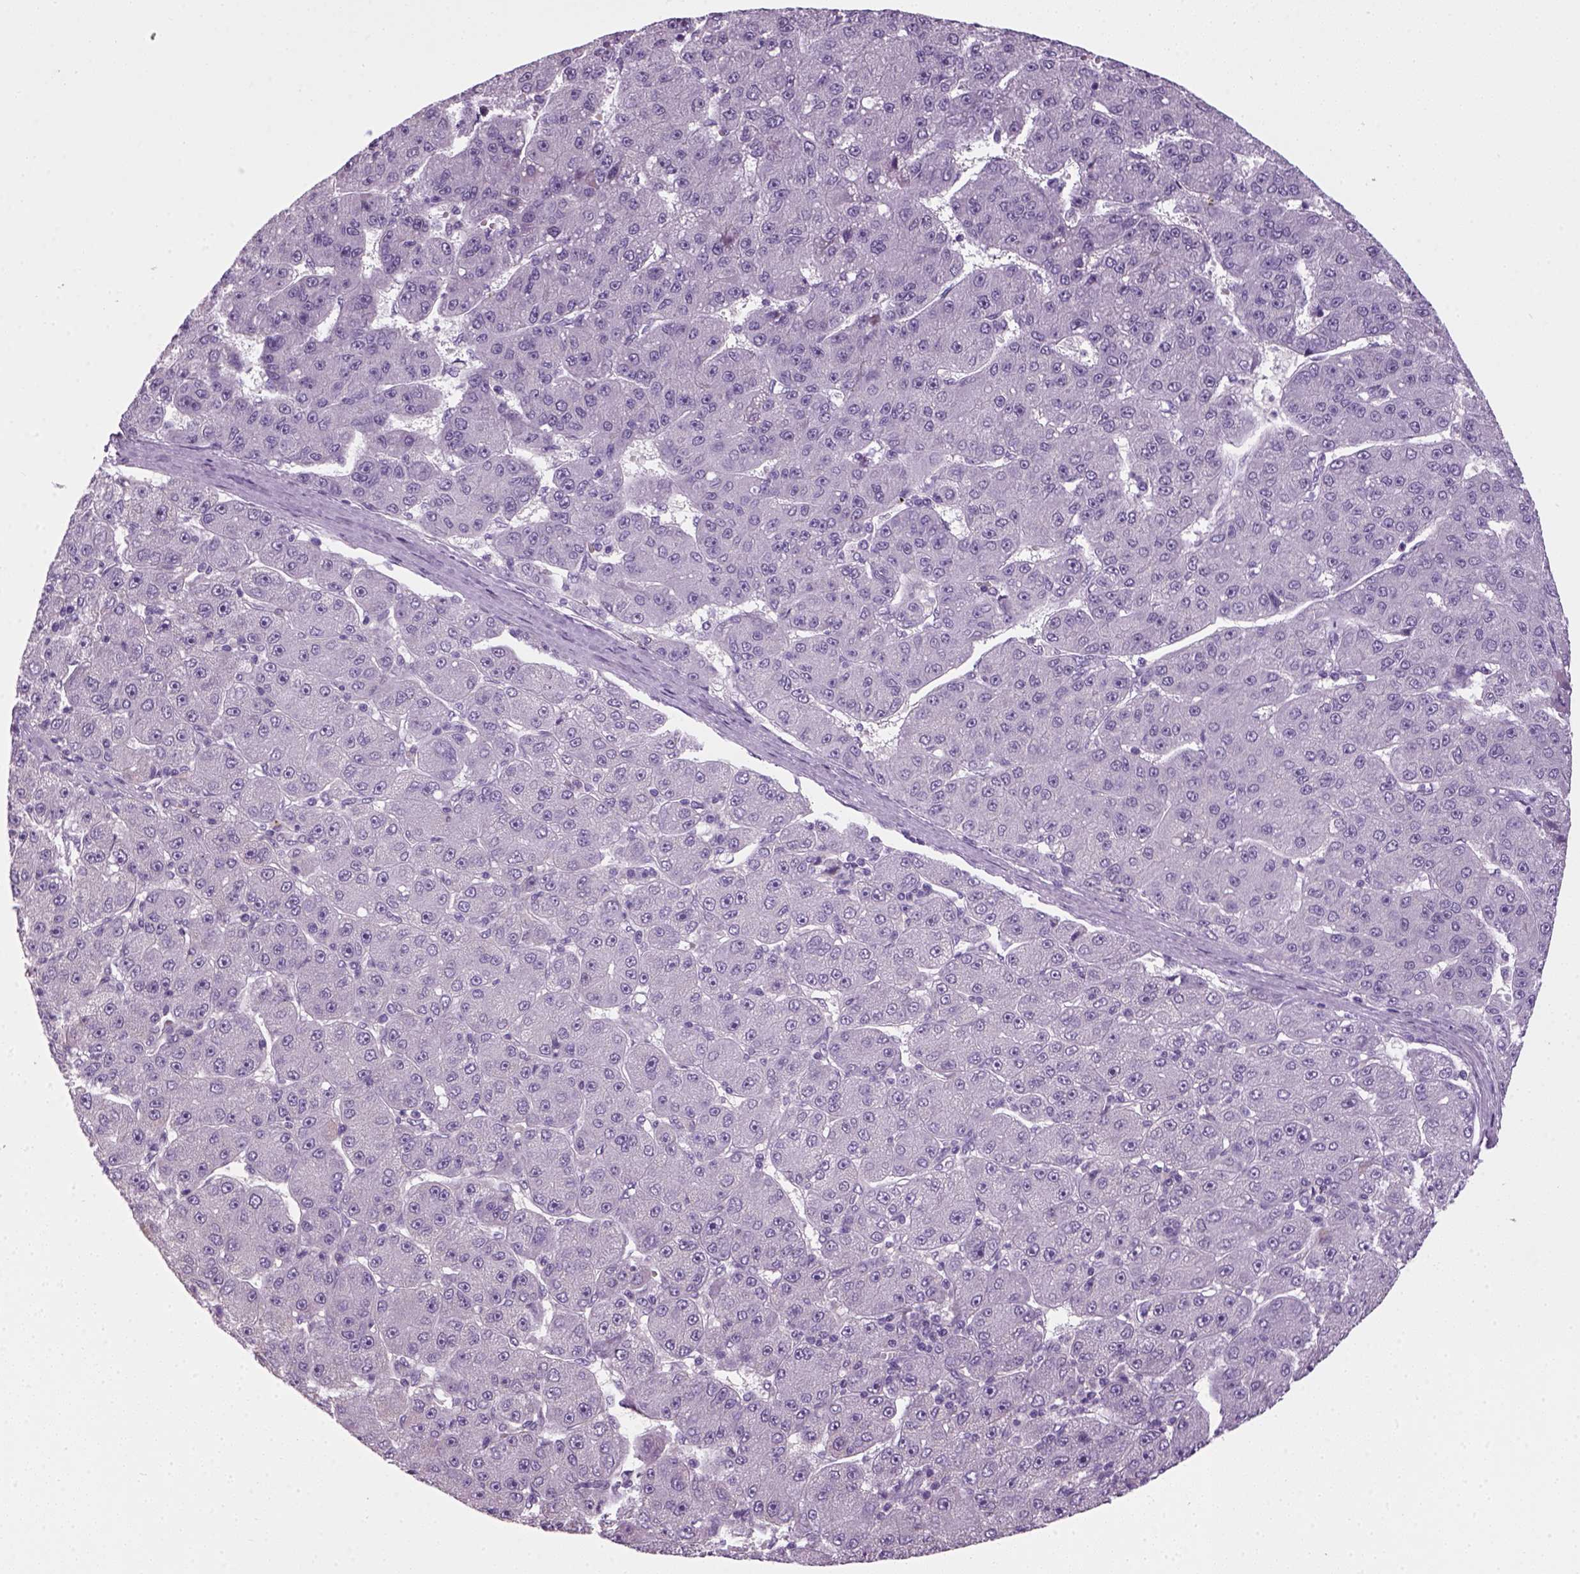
{"staining": {"intensity": "negative", "quantity": "none", "location": "none"}, "tissue": "liver cancer", "cell_type": "Tumor cells", "image_type": "cancer", "snomed": [{"axis": "morphology", "description": "Carcinoma, Hepatocellular, NOS"}, {"axis": "topography", "description": "Liver"}], "caption": "Tumor cells are negative for protein expression in human liver cancer.", "gene": "ELOVL3", "patient": {"sex": "male", "age": 67}}